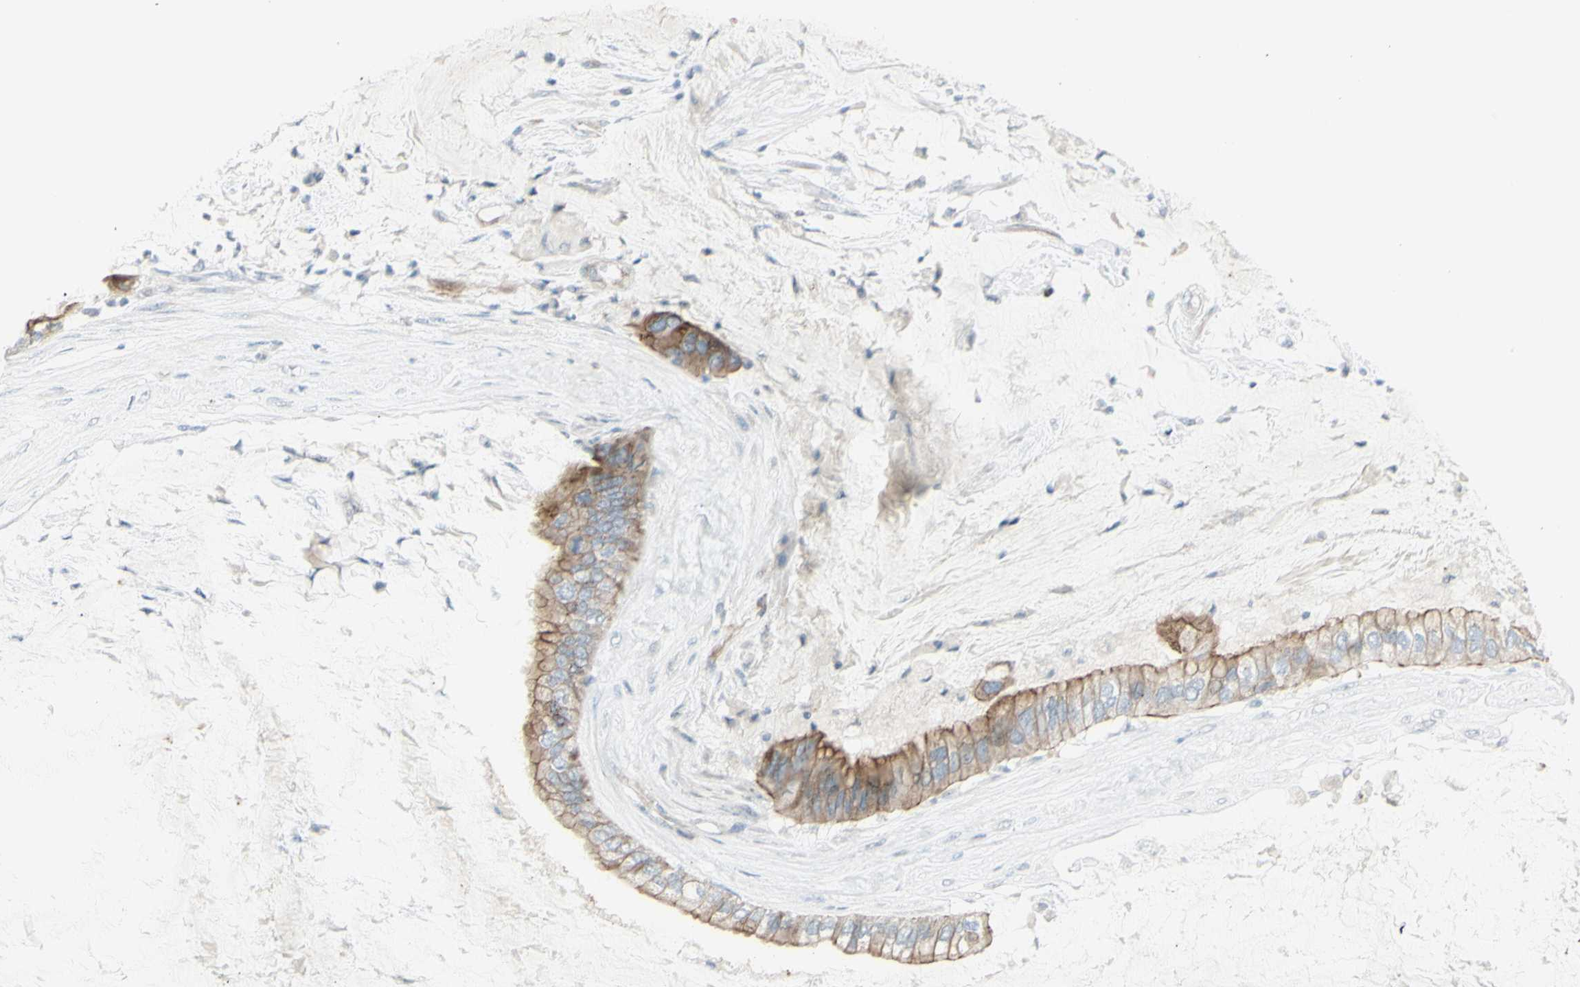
{"staining": {"intensity": "moderate", "quantity": "25%-75%", "location": "cytoplasmic/membranous"}, "tissue": "ovarian cancer", "cell_type": "Tumor cells", "image_type": "cancer", "snomed": [{"axis": "morphology", "description": "Cystadenocarcinoma, mucinous, NOS"}, {"axis": "topography", "description": "Ovary"}], "caption": "Moderate cytoplasmic/membranous staining is identified in about 25%-75% of tumor cells in mucinous cystadenocarcinoma (ovarian).", "gene": "NDST4", "patient": {"sex": "female", "age": 80}}